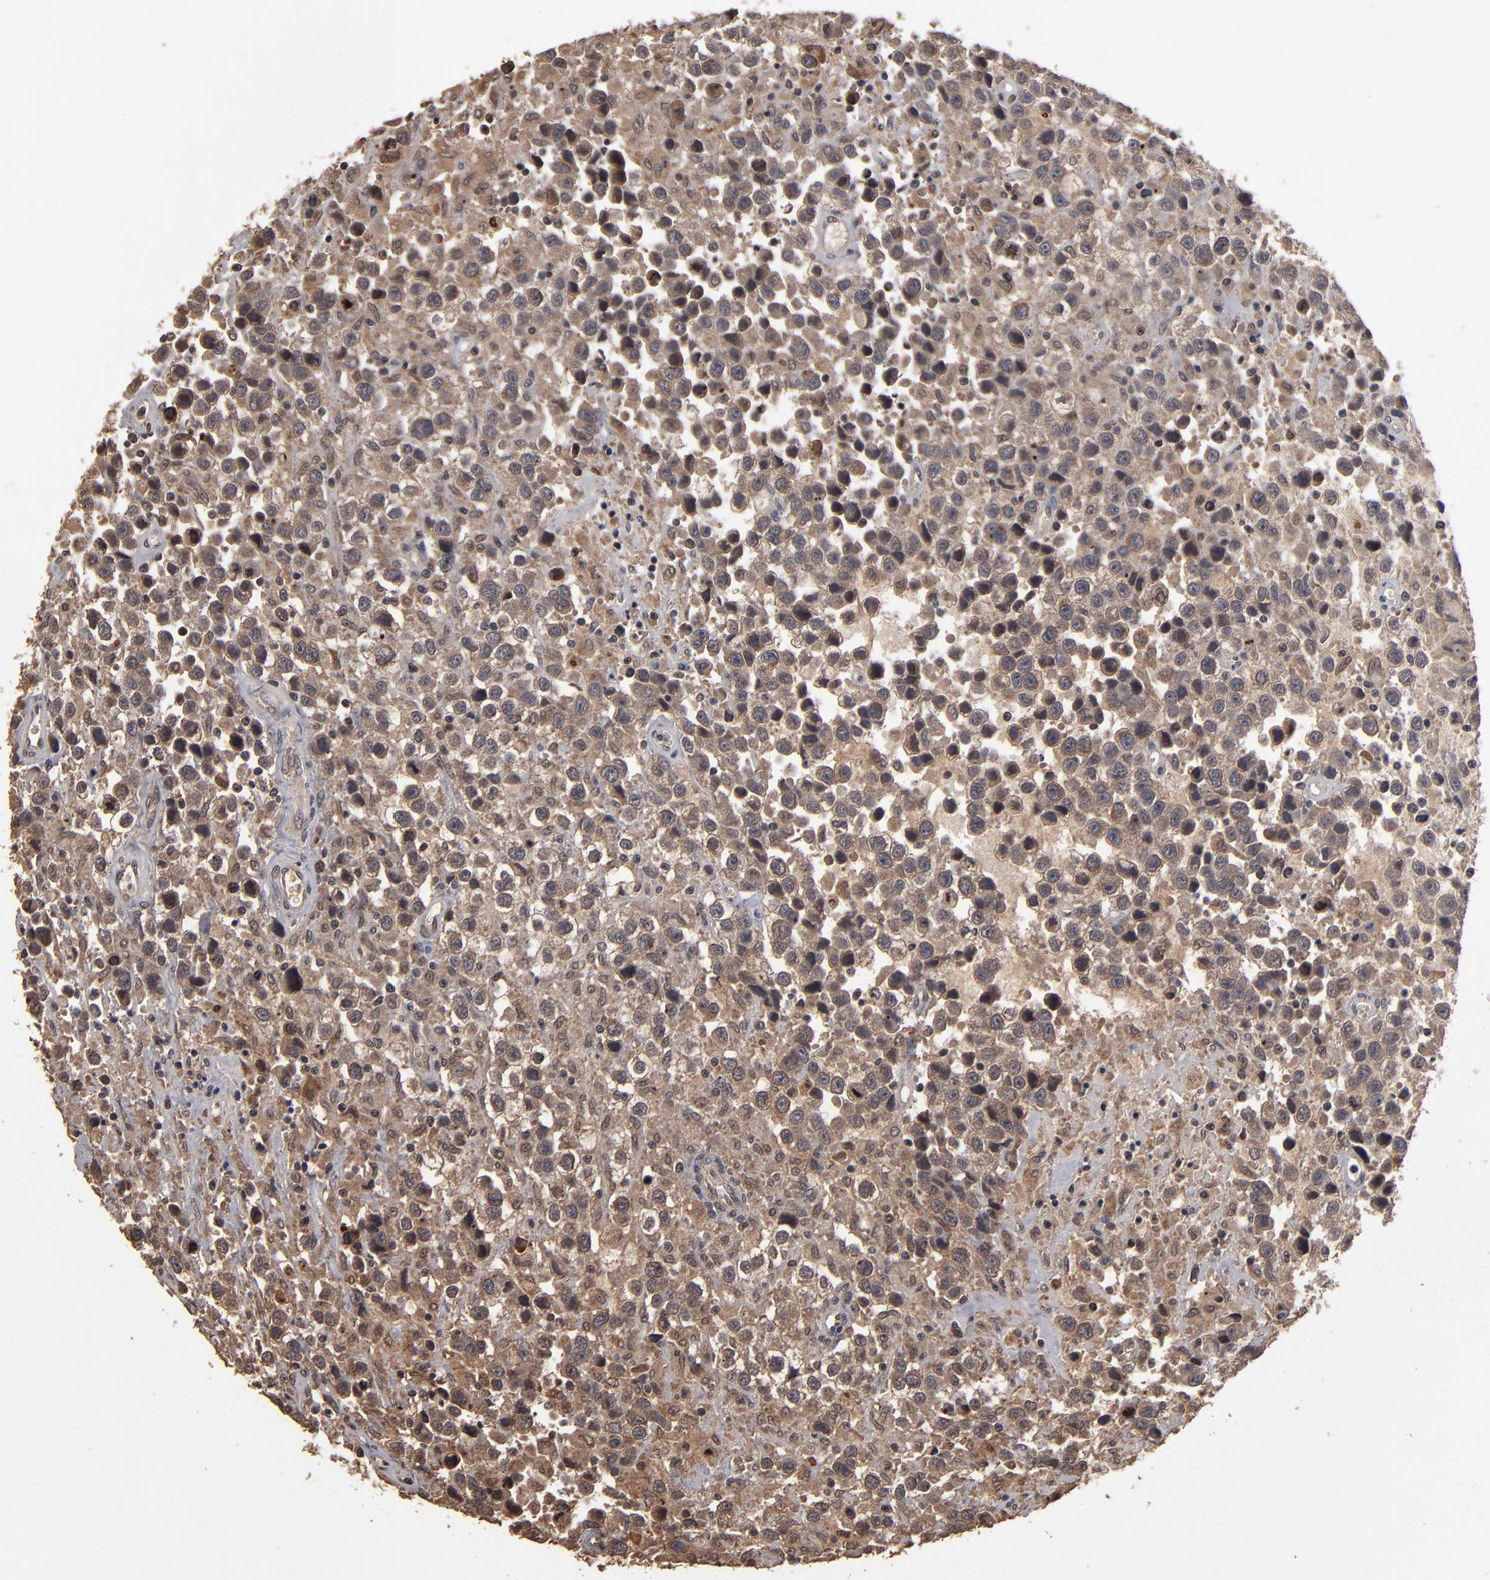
{"staining": {"intensity": "moderate", "quantity": ">75%", "location": "cytoplasmic/membranous,nuclear"}, "tissue": "testis cancer", "cell_type": "Tumor cells", "image_type": "cancer", "snomed": [{"axis": "morphology", "description": "Seminoma, NOS"}, {"axis": "topography", "description": "Testis"}], "caption": "This image exhibits immunohistochemistry (IHC) staining of human testis cancer (seminoma), with medium moderate cytoplasmic/membranous and nuclear expression in about >75% of tumor cells.", "gene": "NXF2B", "patient": {"sex": "male", "age": 43}}